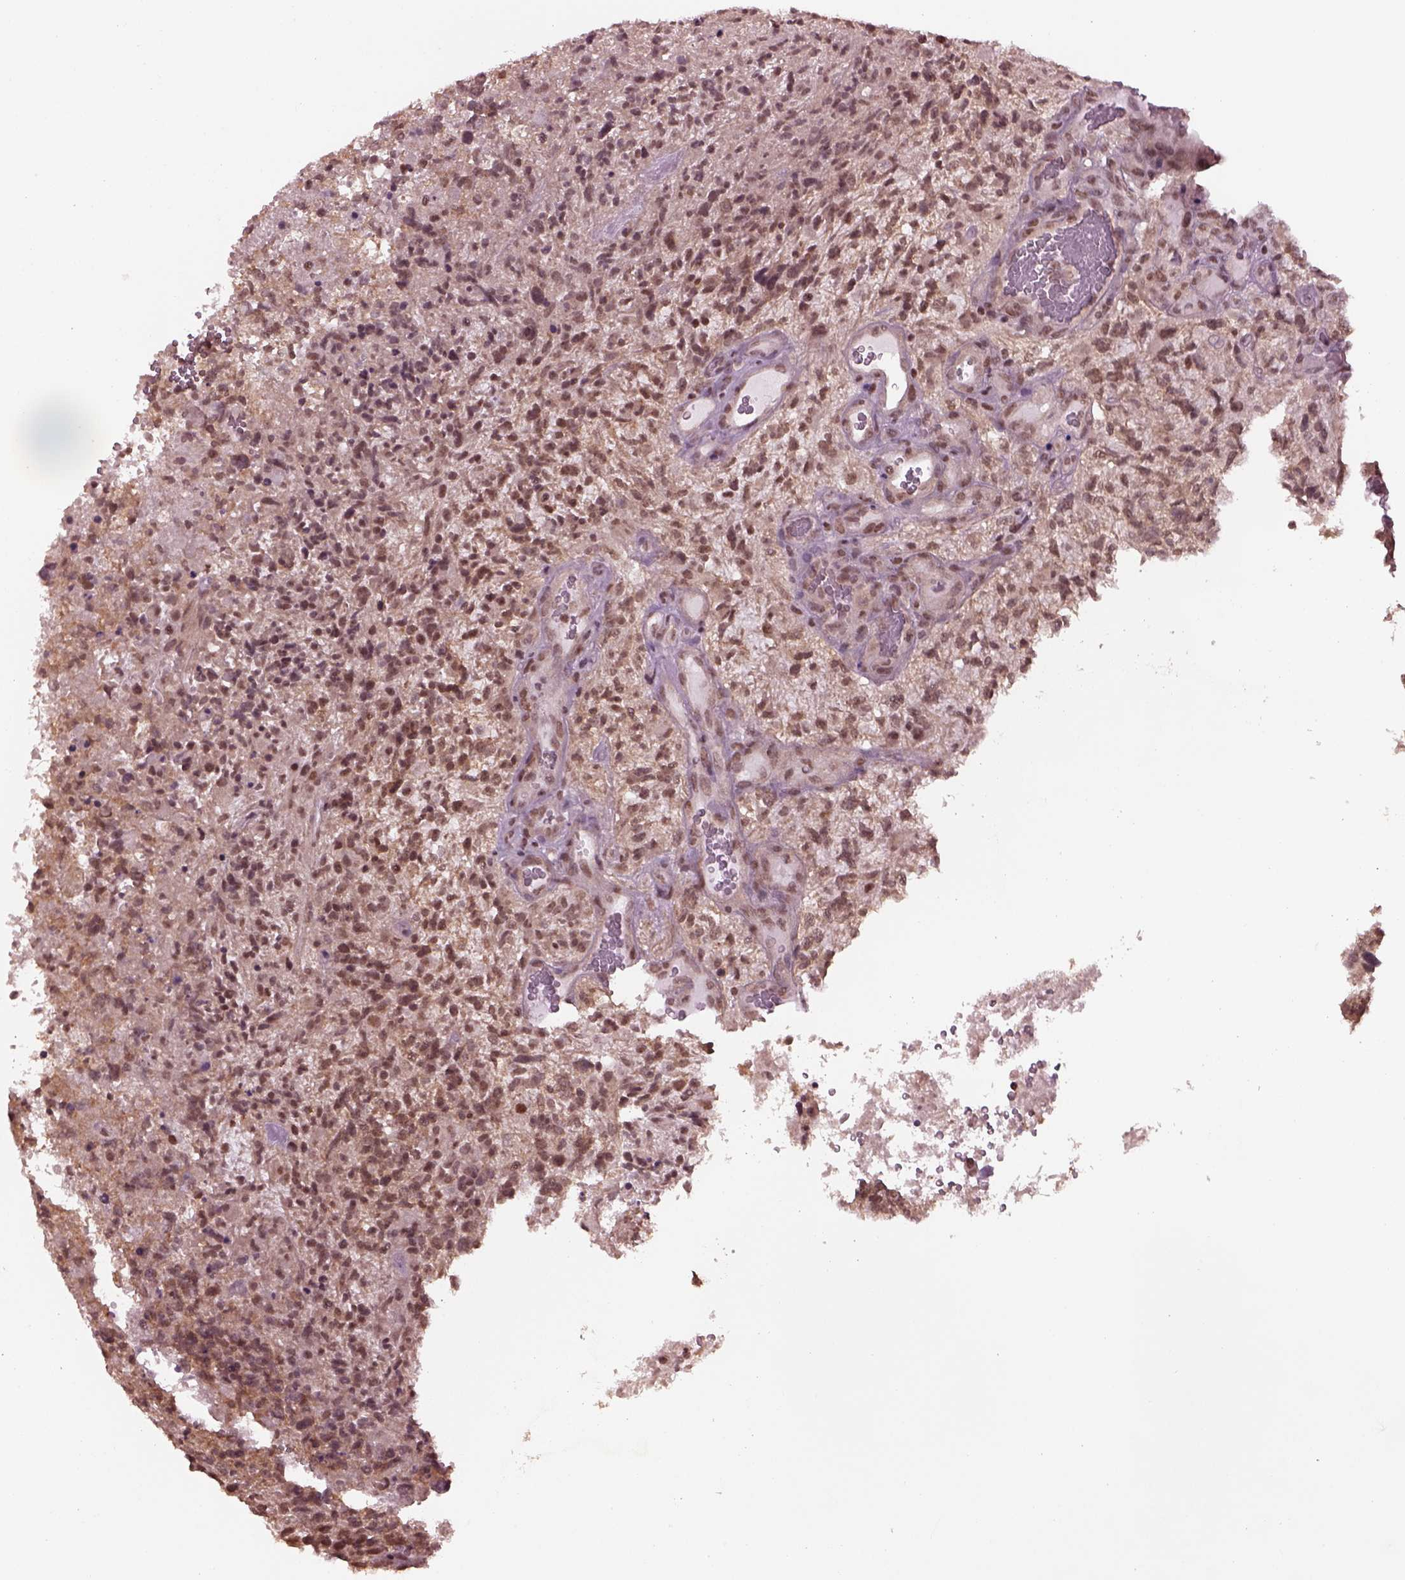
{"staining": {"intensity": "moderate", "quantity": "<25%", "location": "nuclear"}, "tissue": "glioma", "cell_type": "Tumor cells", "image_type": "cancer", "snomed": [{"axis": "morphology", "description": "Glioma, malignant, High grade"}, {"axis": "topography", "description": "Brain"}], "caption": "A histopathology image of human glioma stained for a protein shows moderate nuclear brown staining in tumor cells.", "gene": "RUVBL2", "patient": {"sex": "female", "age": 71}}